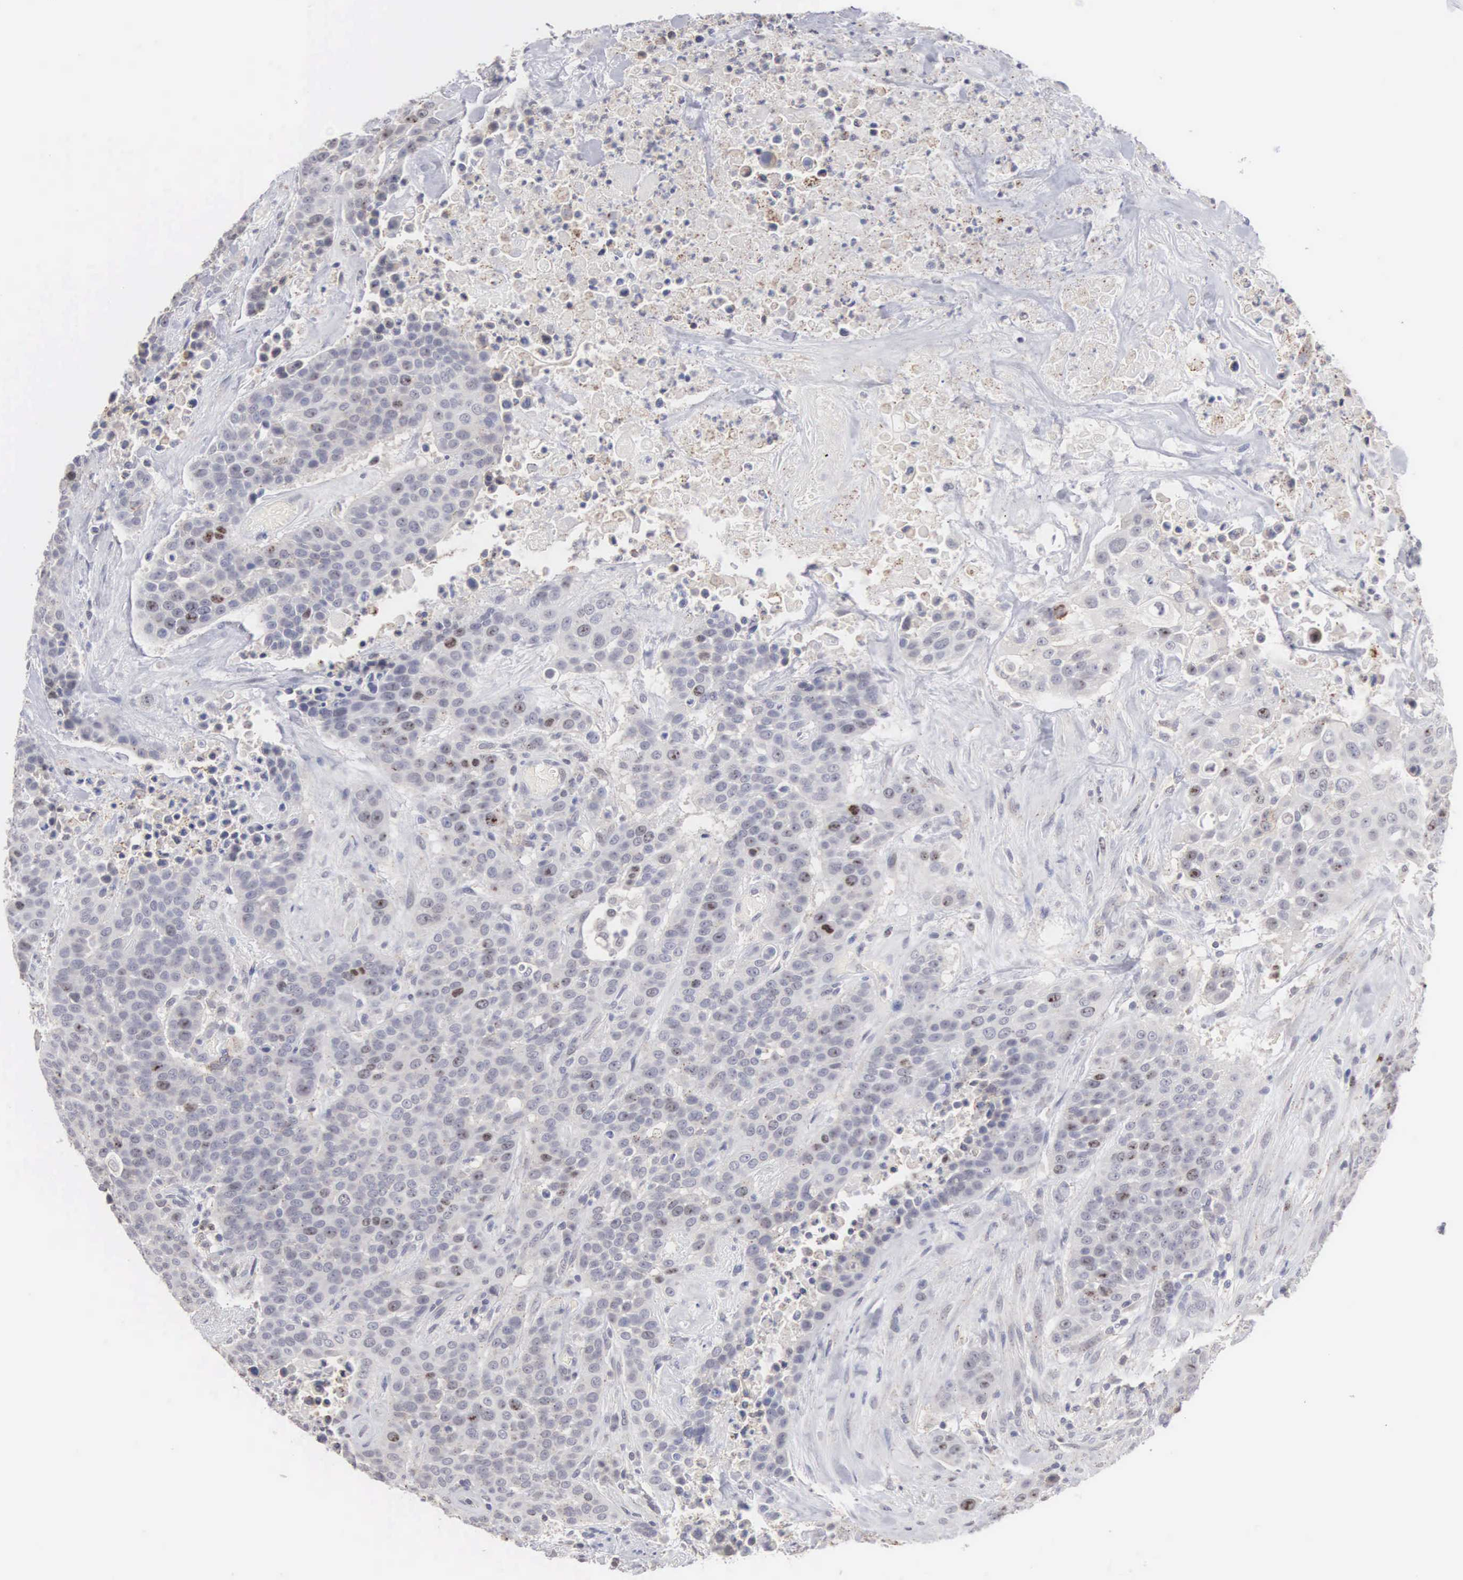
{"staining": {"intensity": "weak", "quantity": "<25%", "location": "nuclear"}, "tissue": "urothelial cancer", "cell_type": "Tumor cells", "image_type": "cancer", "snomed": [{"axis": "morphology", "description": "Urothelial carcinoma, High grade"}, {"axis": "topography", "description": "Urinary bladder"}], "caption": "High power microscopy histopathology image of an immunohistochemistry photomicrograph of high-grade urothelial carcinoma, revealing no significant expression in tumor cells.", "gene": "KDM6A", "patient": {"sex": "male", "age": 74}}